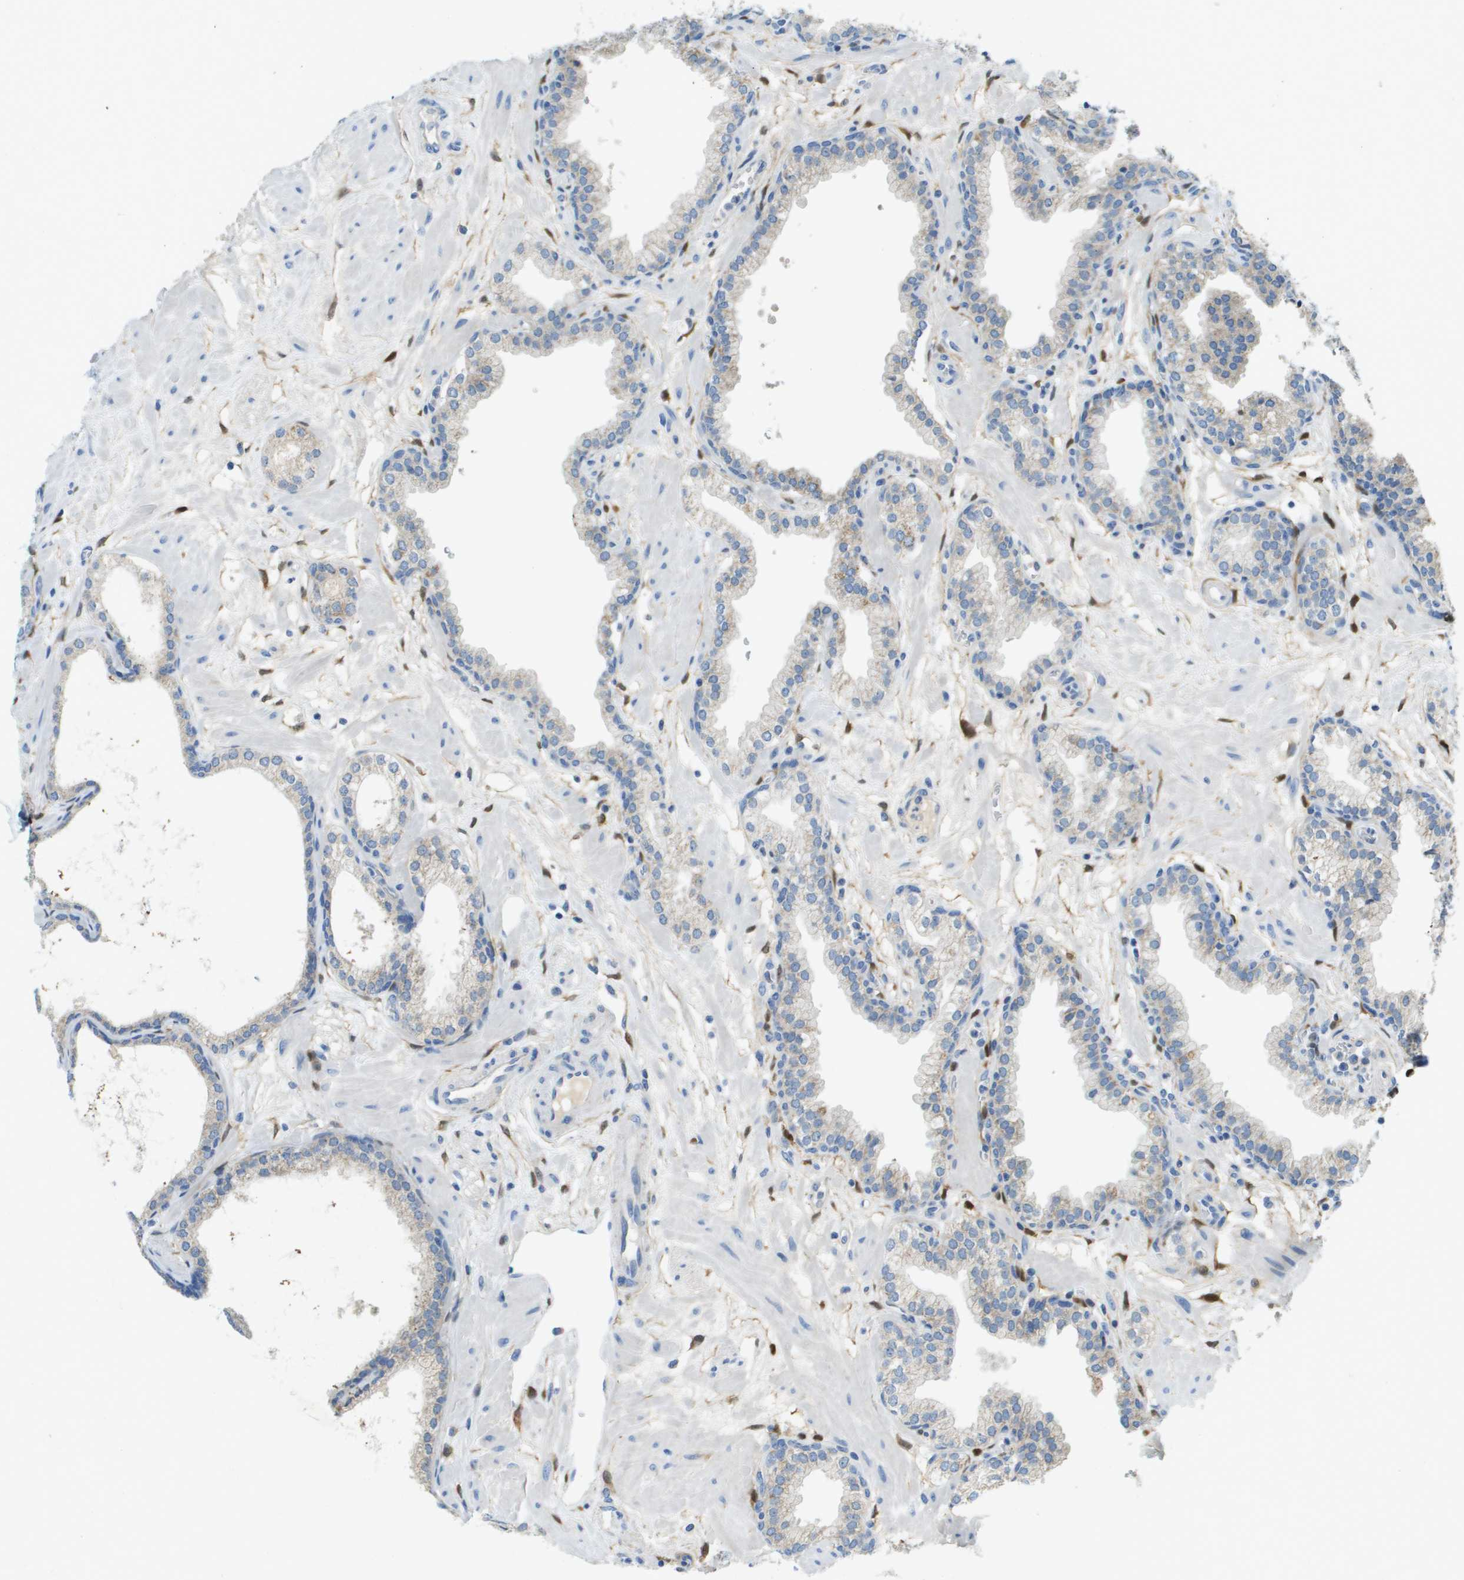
{"staining": {"intensity": "weak", "quantity": "<25%", "location": "cytoplasmic/membranous"}, "tissue": "prostate", "cell_type": "Glandular cells", "image_type": "normal", "snomed": [{"axis": "morphology", "description": "Normal tissue, NOS"}, {"axis": "morphology", "description": "Urothelial carcinoma, Low grade"}, {"axis": "topography", "description": "Urinary bladder"}, {"axis": "topography", "description": "Prostate"}], "caption": "IHC image of normal prostate: prostate stained with DAB (3,3'-diaminobenzidine) shows no significant protein staining in glandular cells. (DAB IHC with hematoxylin counter stain).", "gene": "CYGB", "patient": {"sex": "male", "age": 60}}